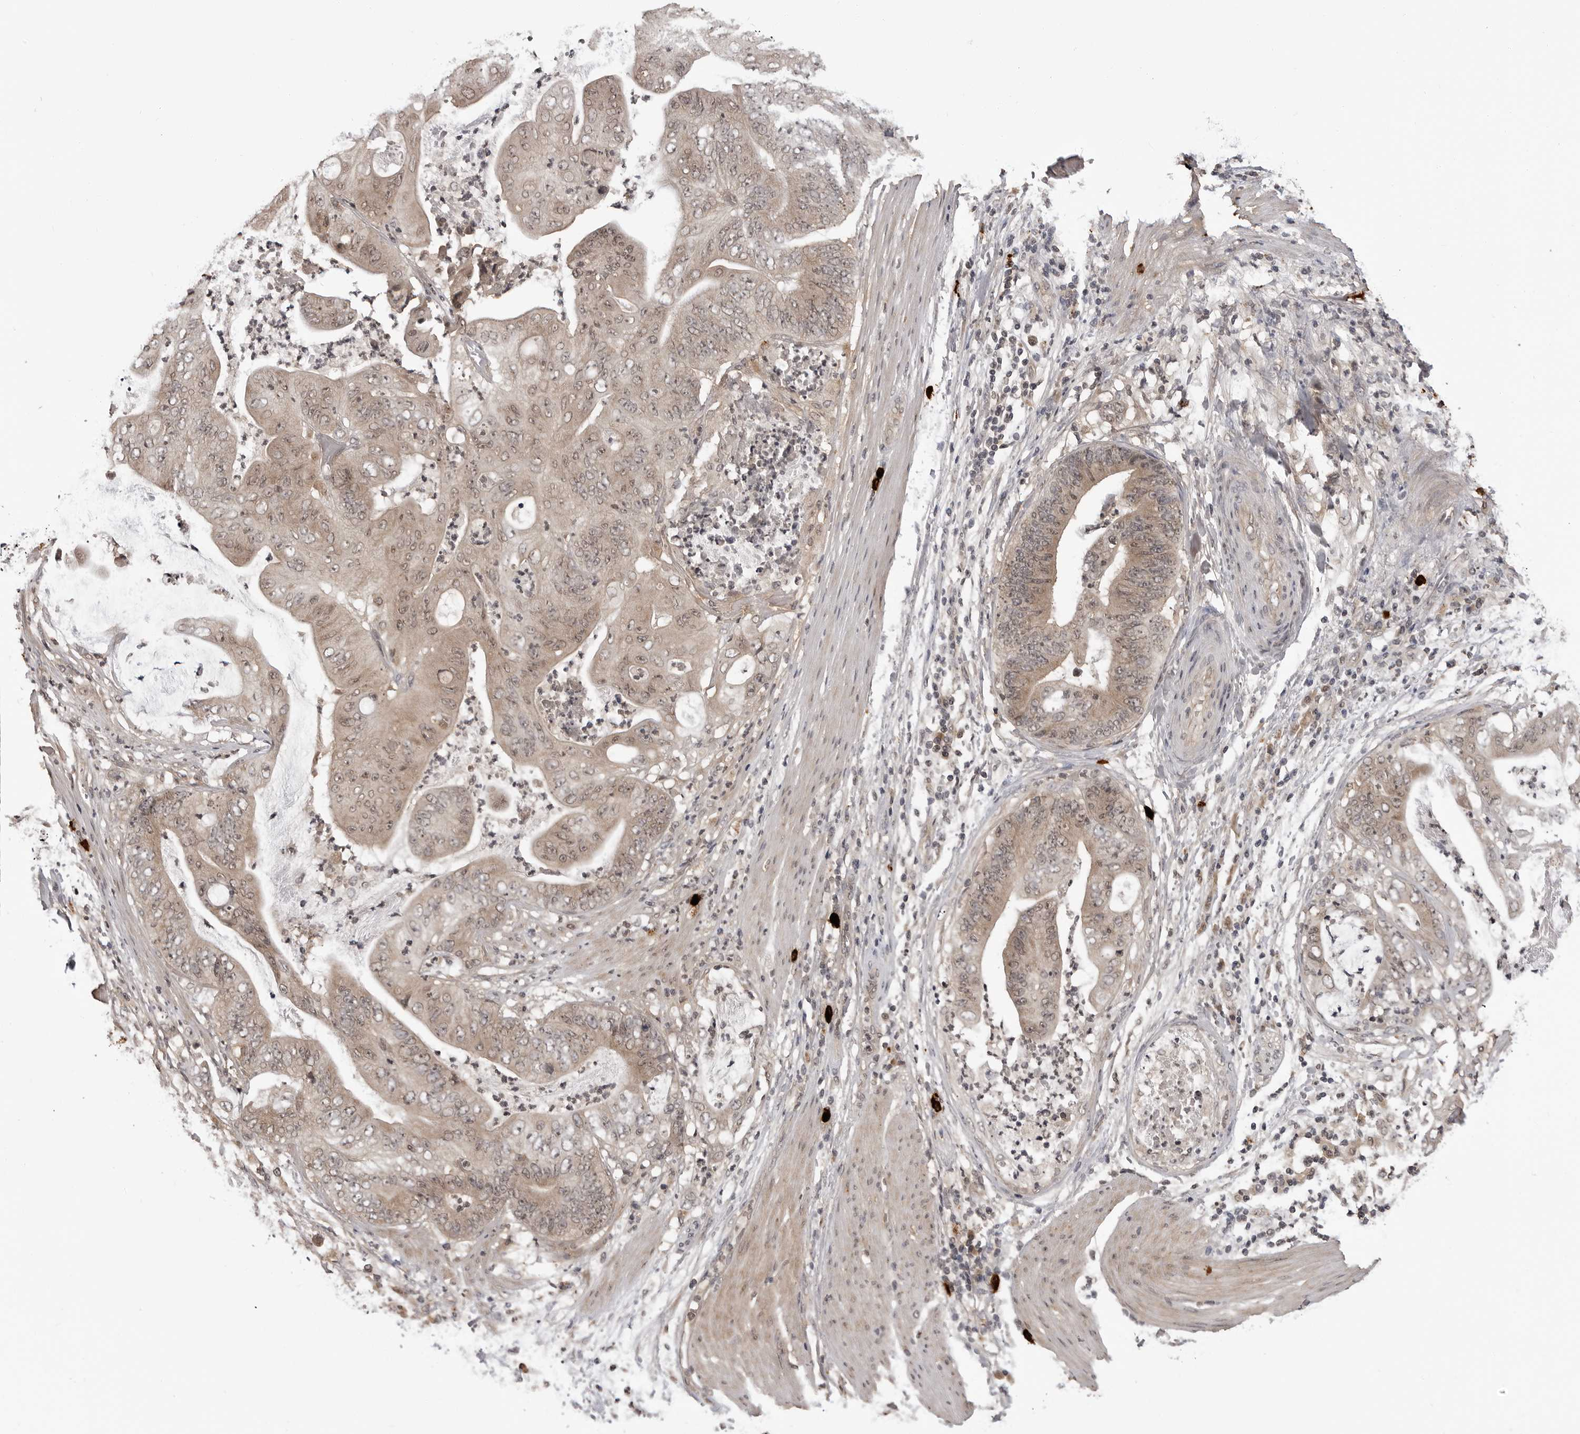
{"staining": {"intensity": "weak", "quantity": ">75%", "location": "cytoplasmic/membranous,nuclear"}, "tissue": "stomach cancer", "cell_type": "Tumor cells", "image_type": "cancer", "snomed": [{"axis": "morphology", "description": "Adenocarcinoma, NOS"}, {"axis": "topography", "description": "Stomach"}], "caption": "Tumor cells show weak cytoplasmic/membranous and nuclear staining in approximately >75% of cells in stomach cancer.", "gene": "IL24", "patient": {"sex": "female", "age": 73}}